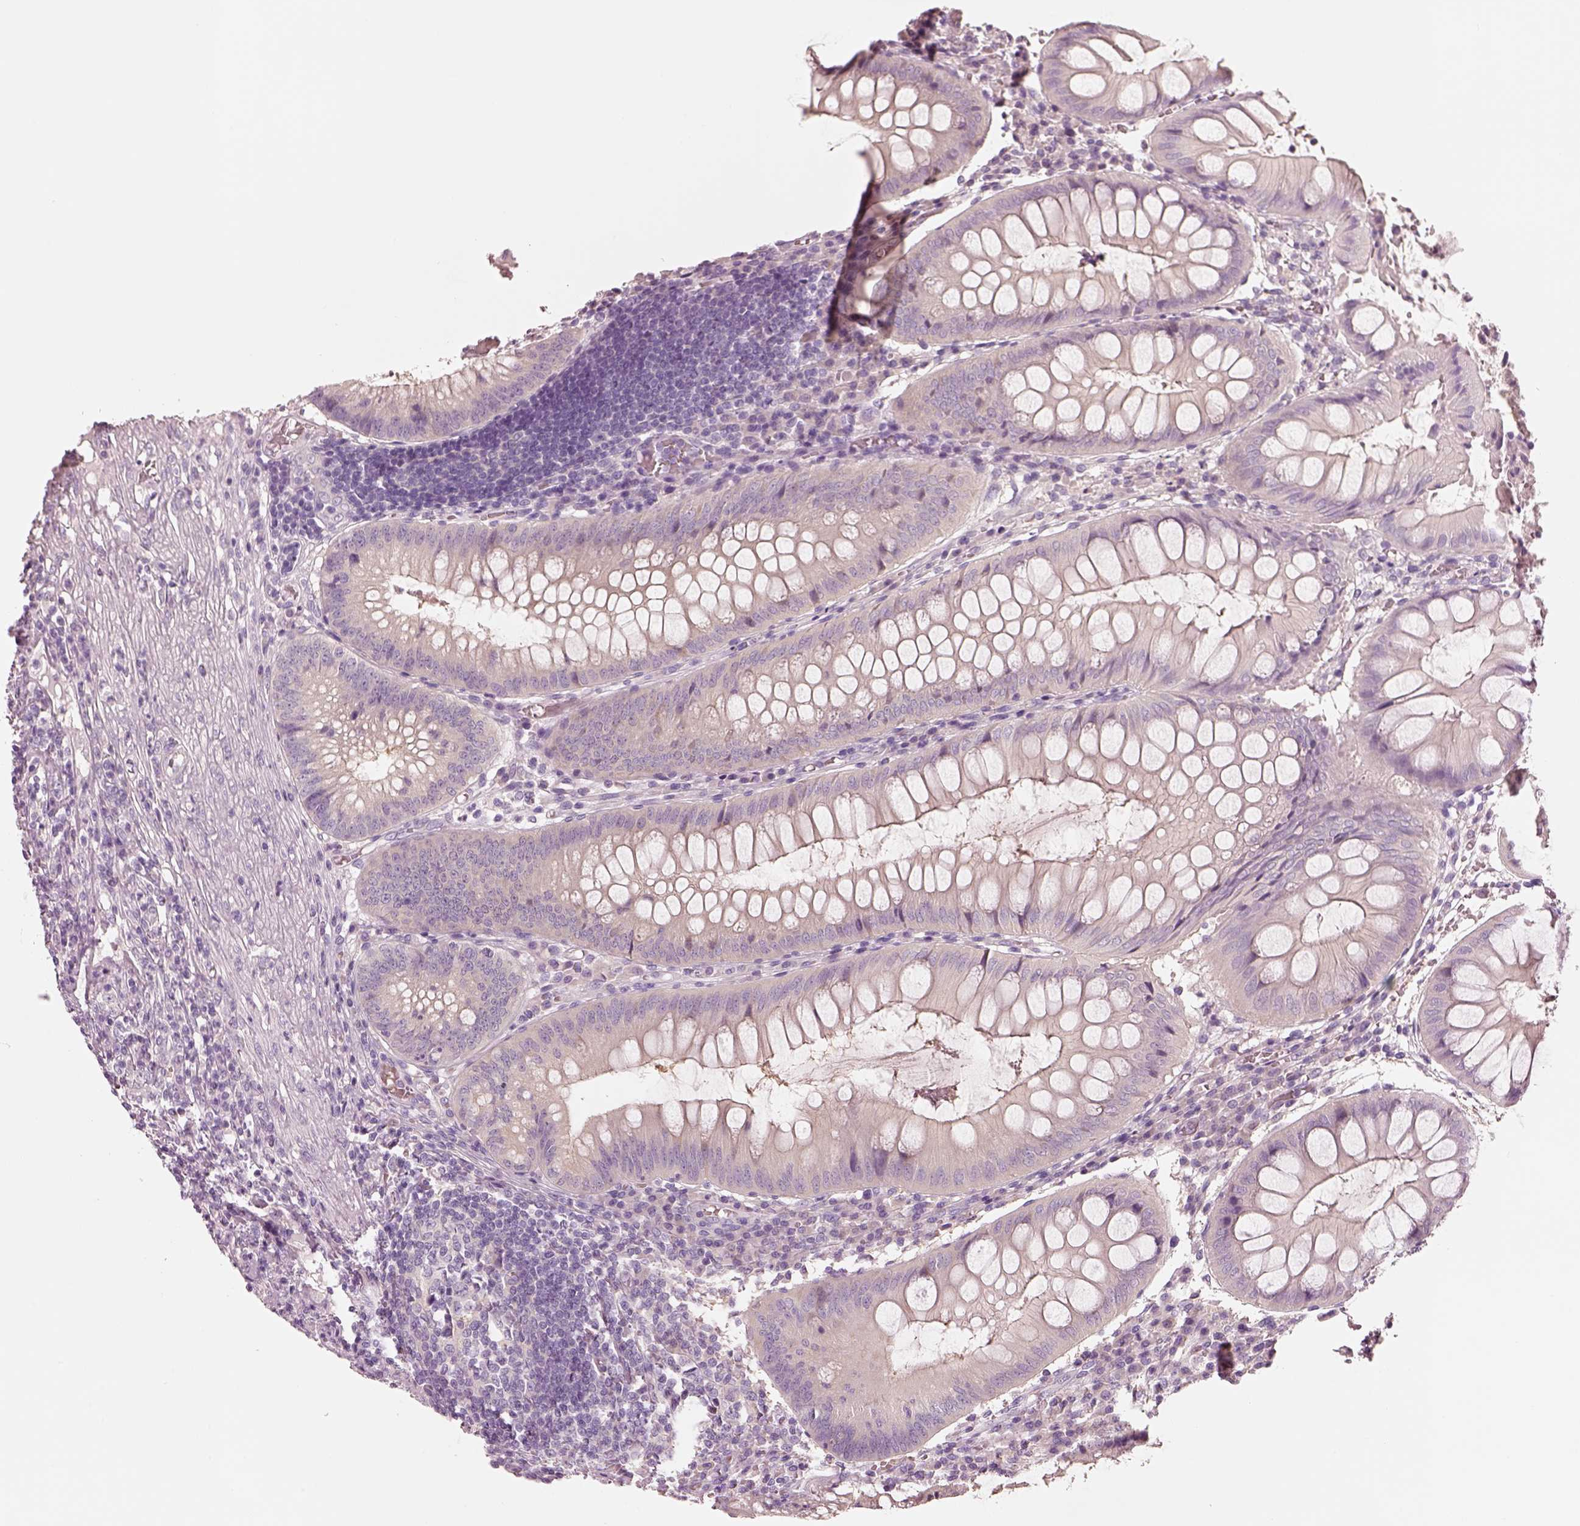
{"staining": {"intensity": "negative", "quantity": "none", "location": "none"}, "tissue": "appendix", "cell_type": "Glandular cells", "image_type": "normal", "snomed": [{"axis": "morphology", "description": "Normal tissue, NOS"}, {"axis": "morphology", "description": "Inflammation, NOS"}, {"axis": "topography", "description": "Appendix"}], "caption": "Glandular cells show no significant positivity in benign appendix. (Brightfield microscopy of DAB (3,3'-diaminobenzidine) immunohistochemistry at high magnification).", "gene": "ELSPBP1", "patient": {"sex": "male", "age": 16}}